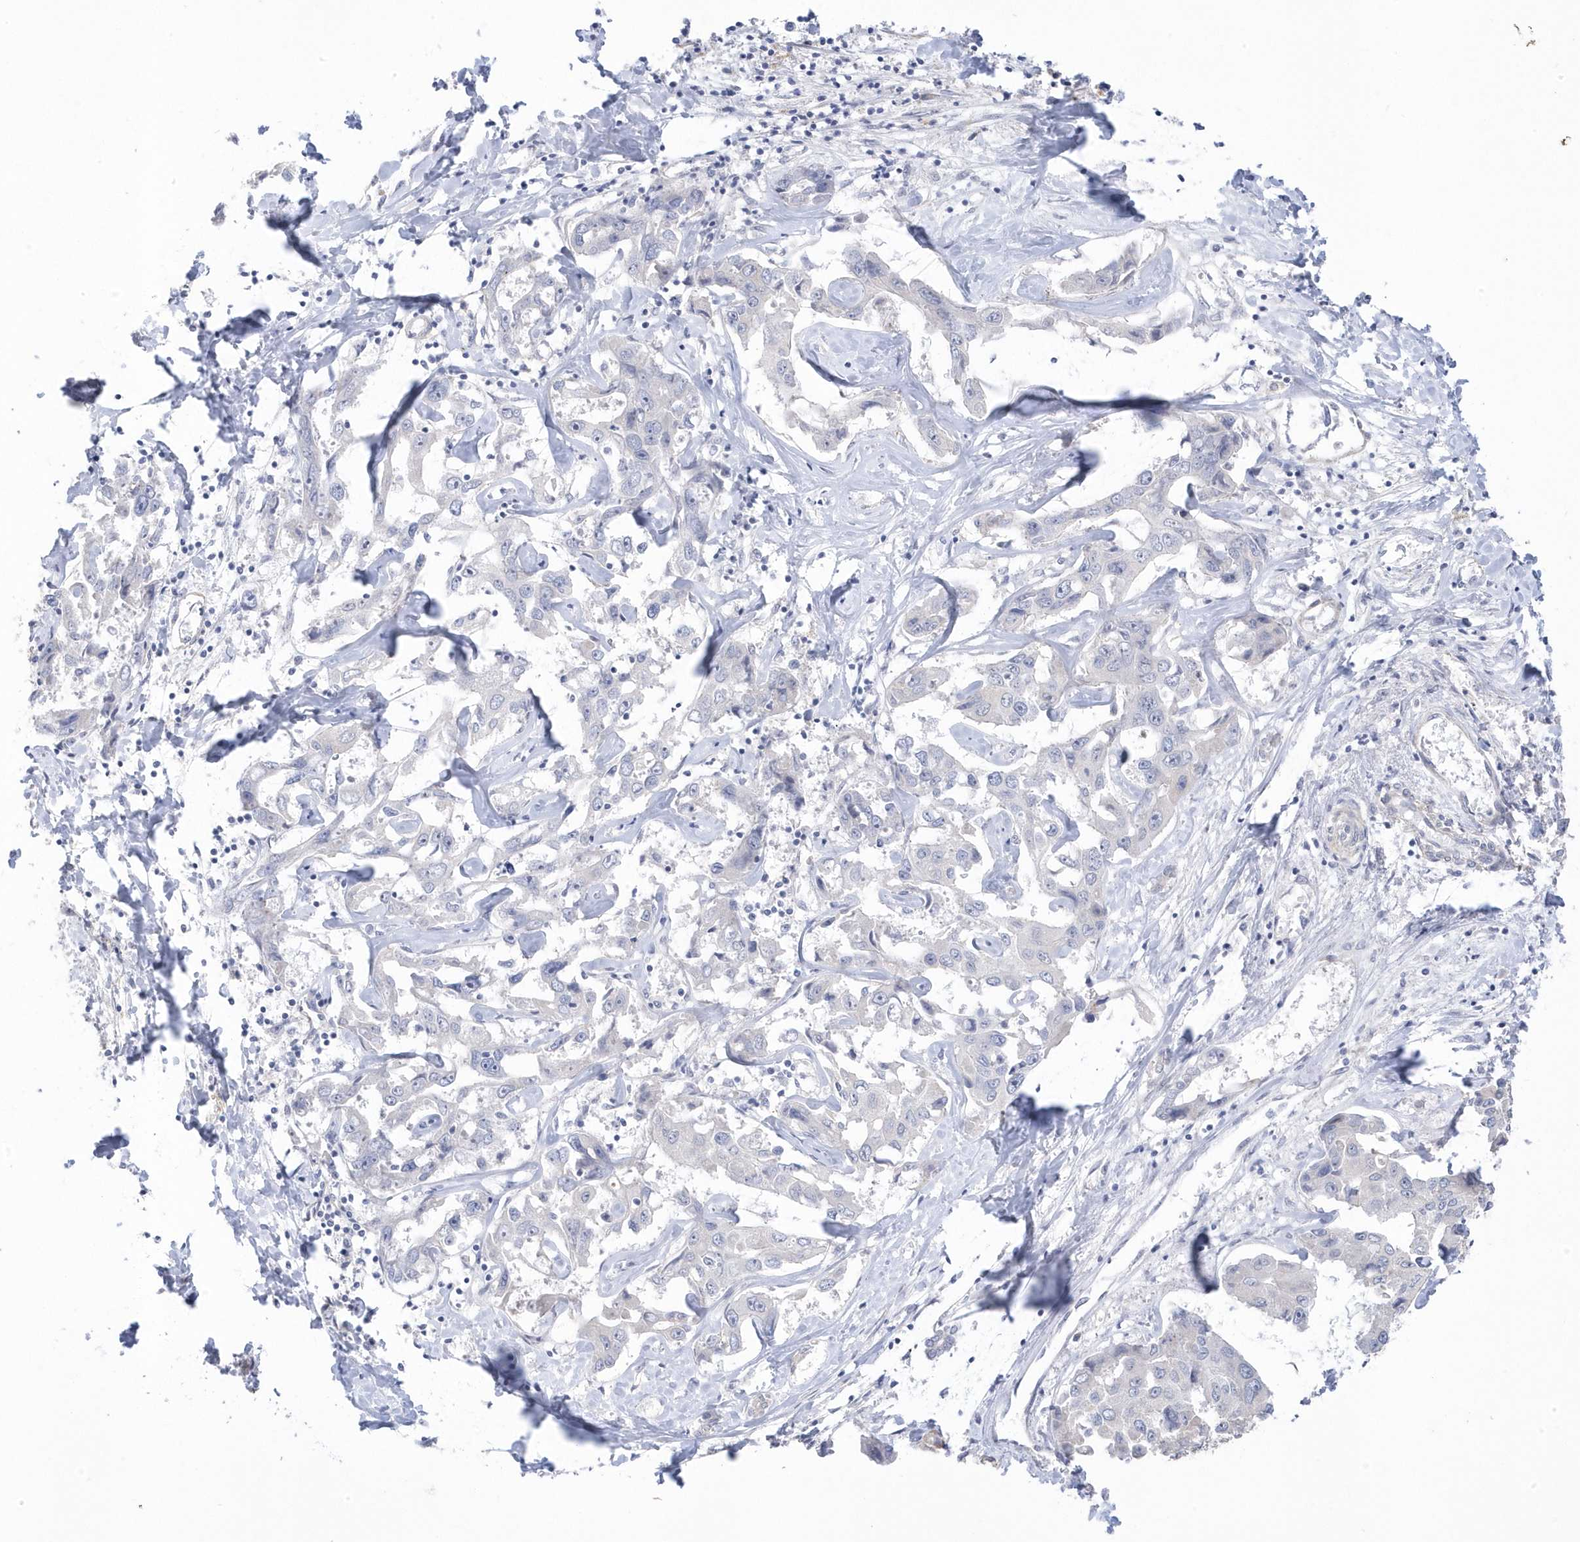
{"staining": {"intensity": "negative", "quantity": "none", "location": "none"}, "tissue": "liver cancer", "cell_type": "Tumor cells", "image_type": "cancer", "snomed": [{"axis": "morphology", "description": "Cholangiocarcinoma"}, {"axis": "topography", "description": "Liver"}], "caption": "Tumor cells are negative for protein expression in human cholangiocarcinoma (liver).", "gene": "GTPBP6", "patient": {"sex": "male", "age": 59}}